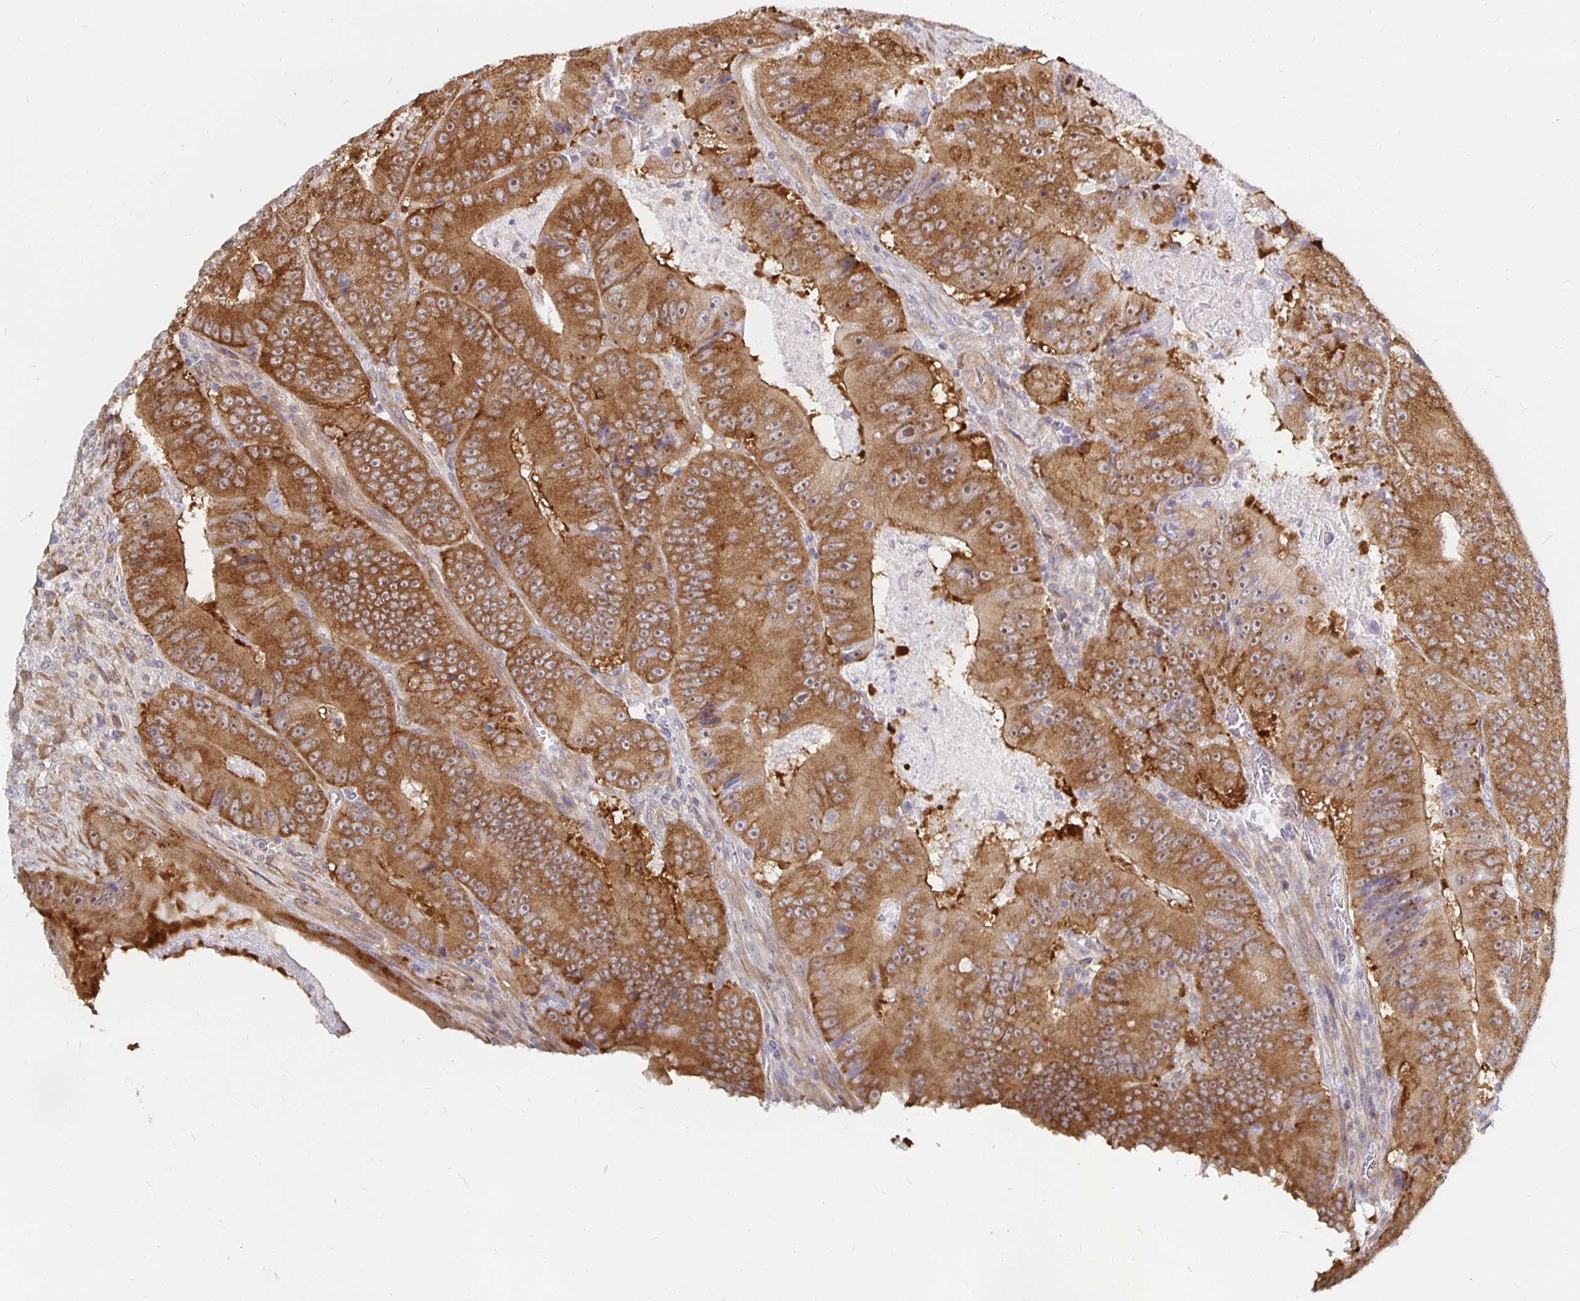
{"staining": {"intensity": "moderate", "quantity": ">75%", "location": "cytoplasmic/membranous"}, "tissue": "colorectal cancer", "cell_type": "Tumor cells", "image_type": "cancer", "snomed": [{"axis": "morphology", "description": "Adenocarcinoma, NOS"}, {"axis": "topography", "description": "Colon"}], "caption": "A micrograph of human adenocarcinoma (colorectal) stained for a protein demonstrates moderate cytoplasmic/membranous brown staining in tumor cells.", "gene": "PDAP1", "patient": {"sex": "female", "age": 86}}